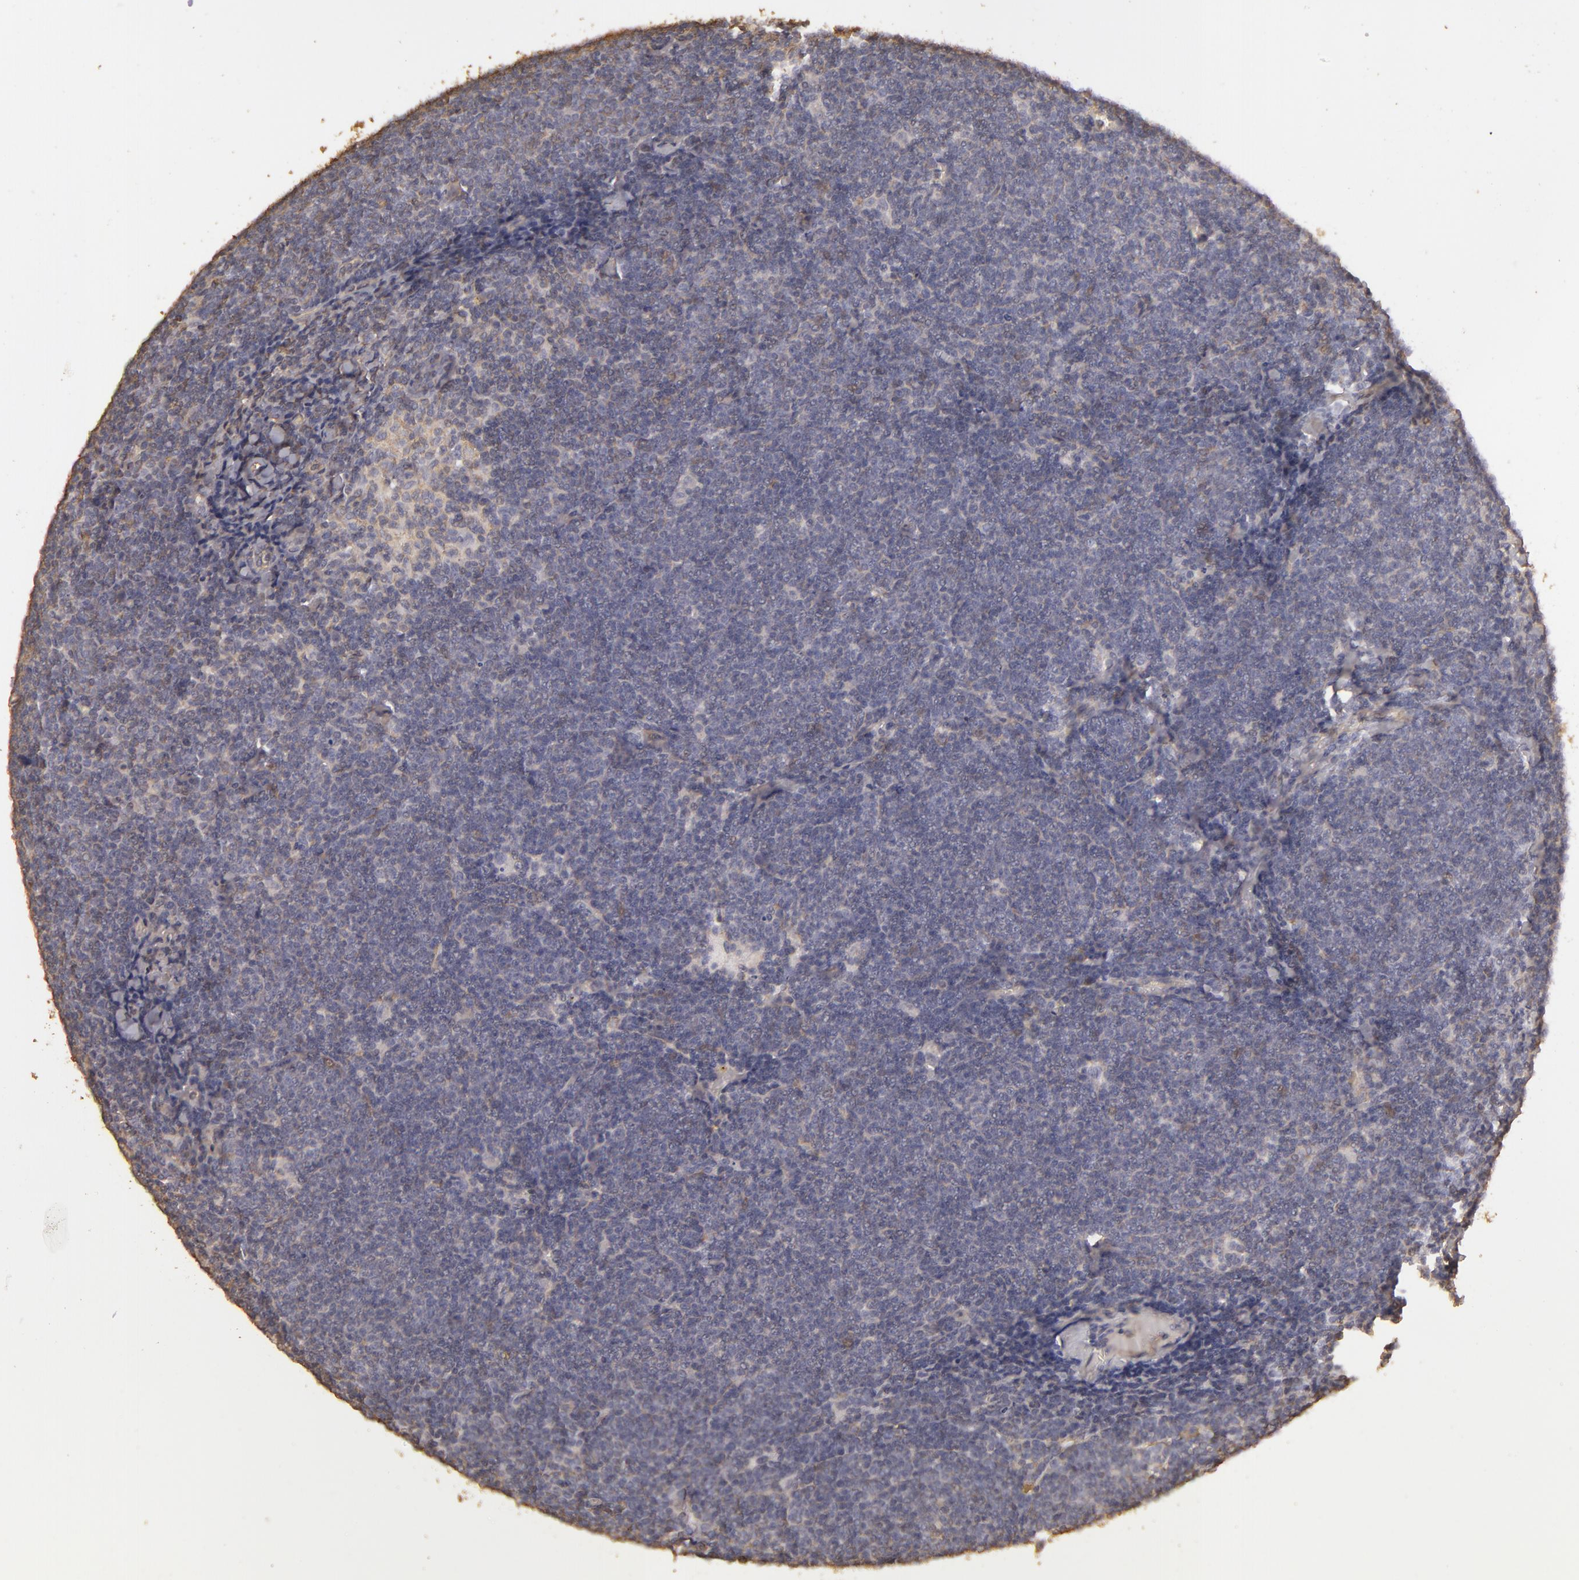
{"staining": {"intensity": "negative", "quantity": "none", "location": "none"}, "tissue": "lymphoma", "cell_type": "Tumor cells", "image_type": "cancer", "snomed": [{"axis": "morphology", "description": "Malignant lymphoma, non-Hodgkin's type, Low grade"}, {"axis": "topography", "description": "Lymph node"}], "caption": "Photomicrograph shows no protein expression in tumor cells of malignant lymphoma, non-Hodgkin's type (low-grade) tissue.", "gene": "HSPB6", "patient": {"sex": "male", "age": 65}}